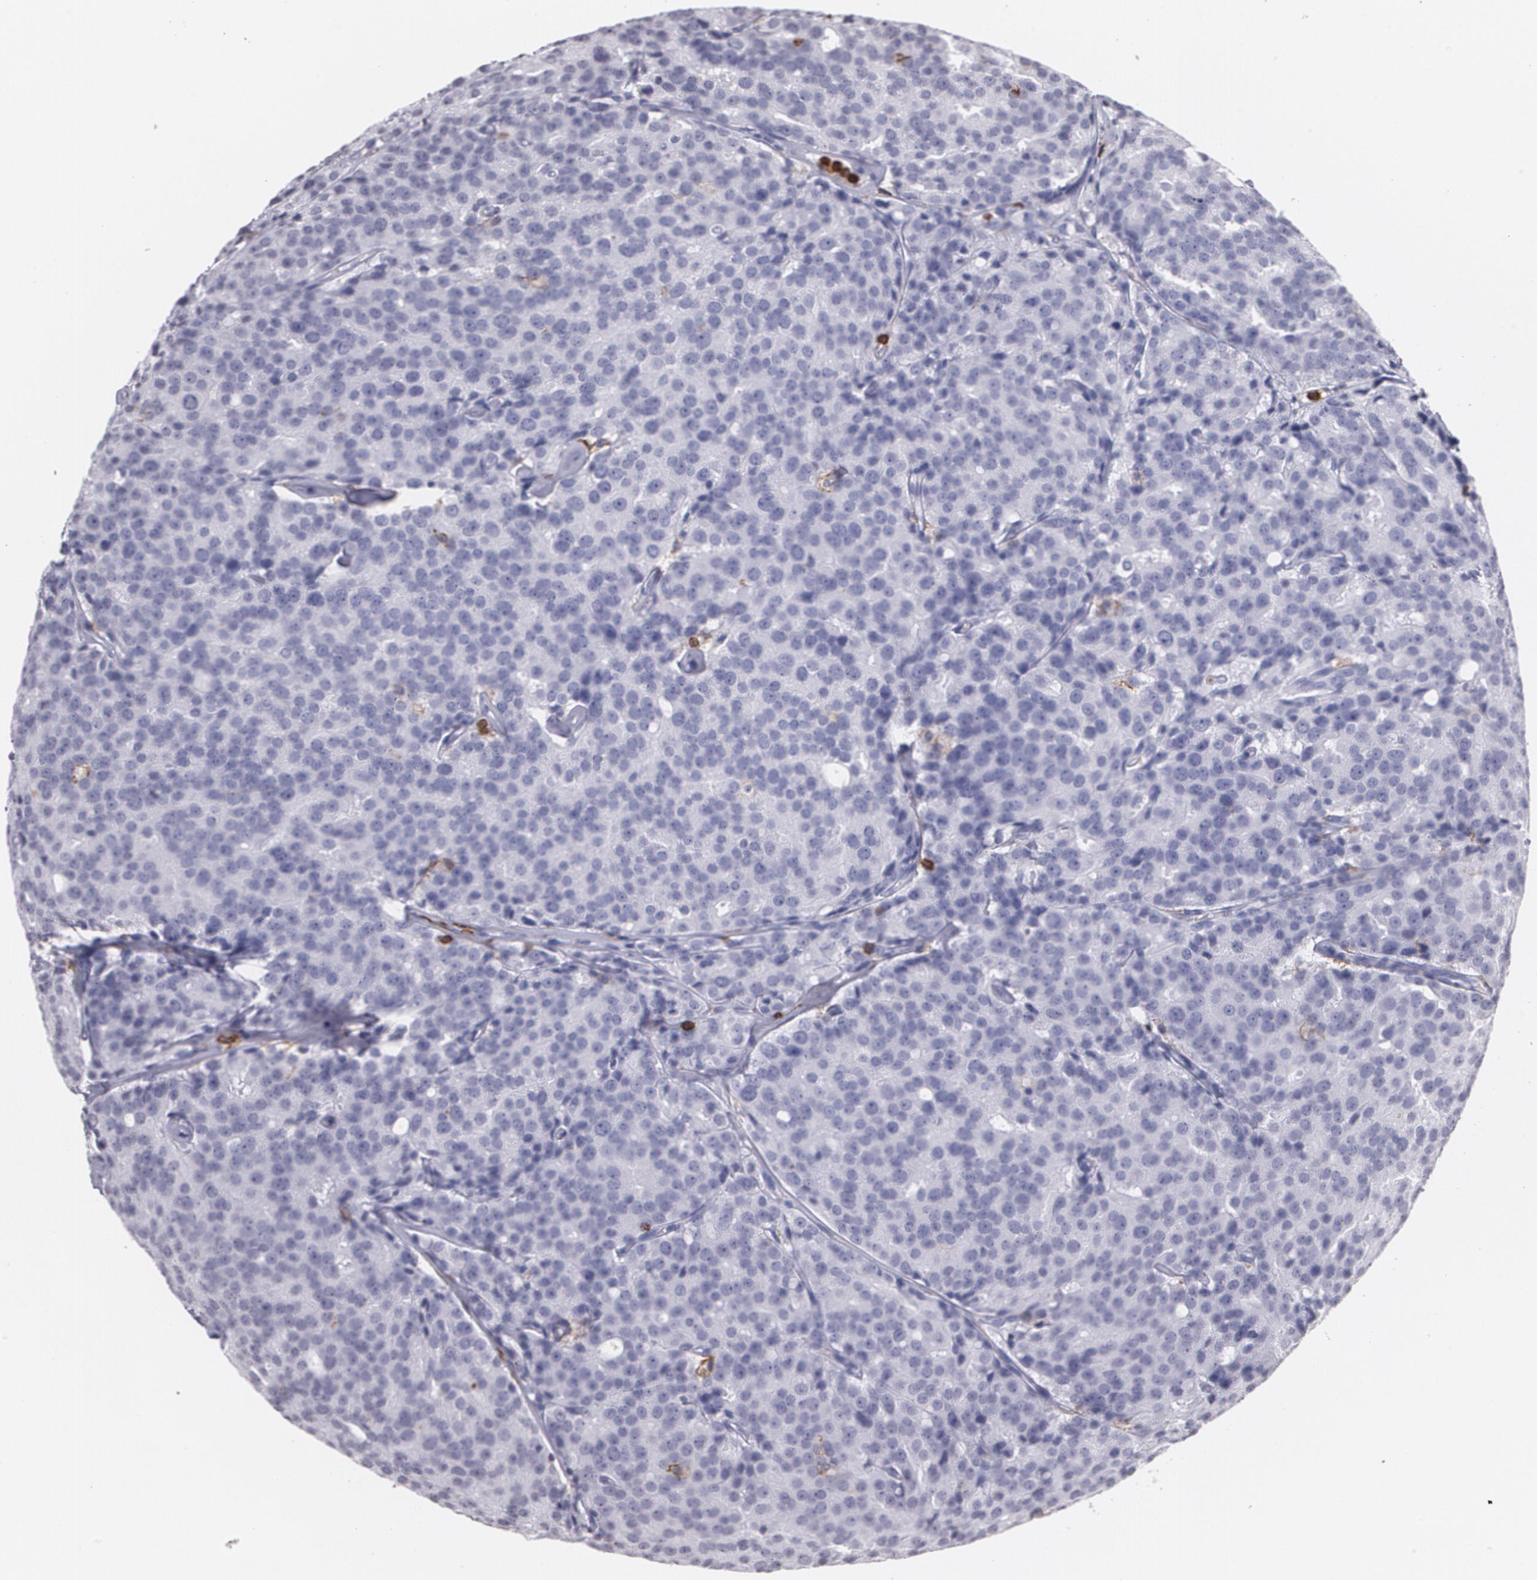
{"staining": {"intensity": "negative", "quantity": "none", "location": "none"}, "tissue": "prostate cancer", "cell_type": "Tumor cells", "image_type": "cancer", "snomed": [{"axis": "morphology", "description": "Adenocarcinoma, High grade"}, {"axis": "topography", "description": "Prostate"}], "caption": "Immunohistochemistry (IHC) photomicrograph of prostate cancer (high-grade adenocarcinoma) stained for a protein (brown), which reveals no positivity in tumor cells.", "gene": "PTPRC", "patient": {"sex": "male", "age": 64}}